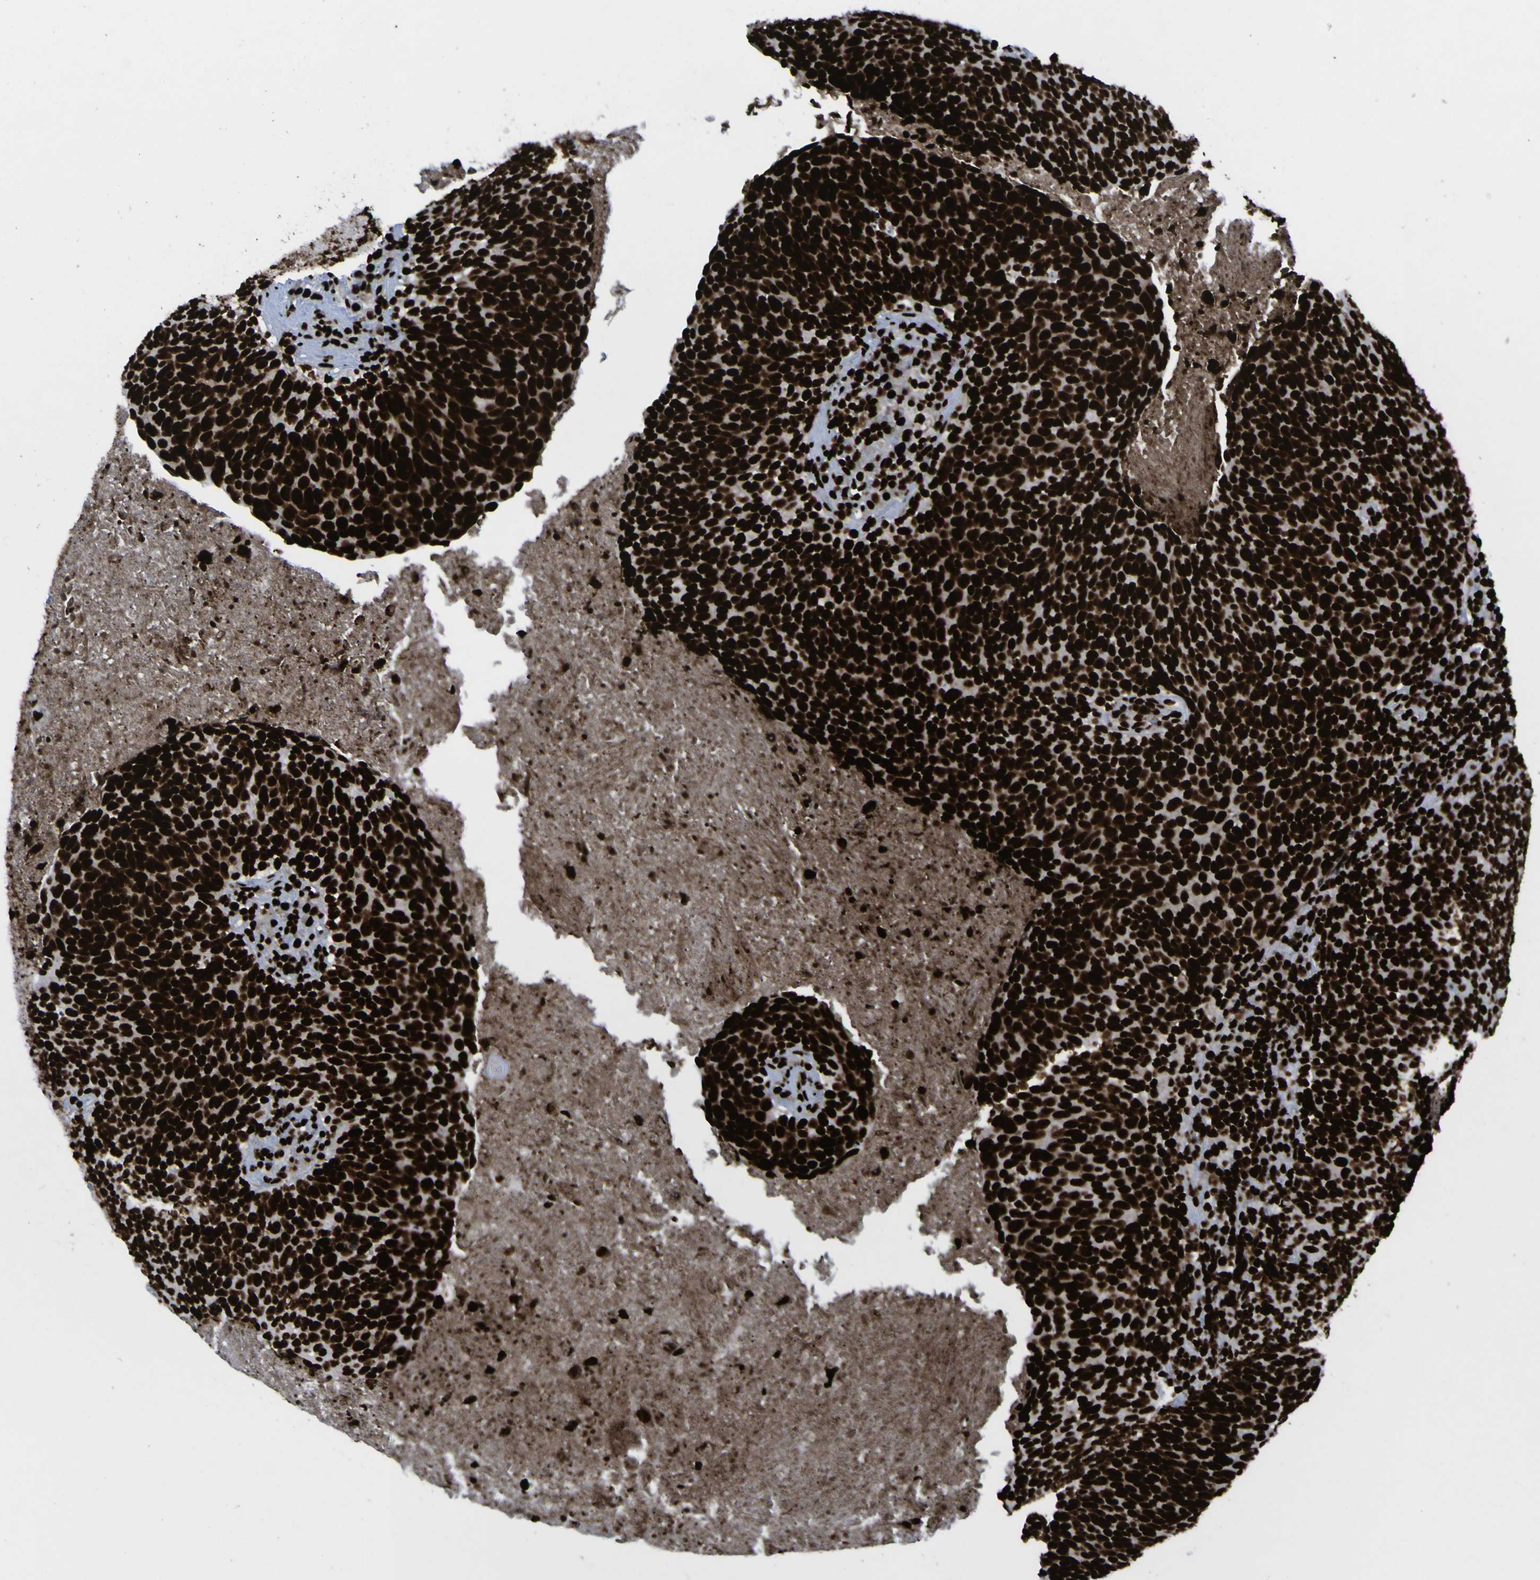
{"staining": {"intensity": "strong", "quantity": ">75%", "location": "nuclear"}, "tissue": "head and neck cancer", "cell_type": "Tumor cells", "image_type": "cancer", "snomed": [{"axis": "morphology", "description": "Squamous cell carcinoma, NOS"}, {"axis": "morphology", "description": "Squamous cell carcinoma, metastatic, NOS"}, {"axis": "topography", "description": "Lymph node"}, {"axis": "topography", "description": "Head-Neck"}], "caption": "IHC (DAB) staining of head and neck metastatic squamous cell carcinoma displays strong nuclear protein positivity in about >75% of tumor cells. (IHC, brightfield microscopy, high magnification).", "gene": "NPM1", "patient": {"sex": "male", "age": 62}}